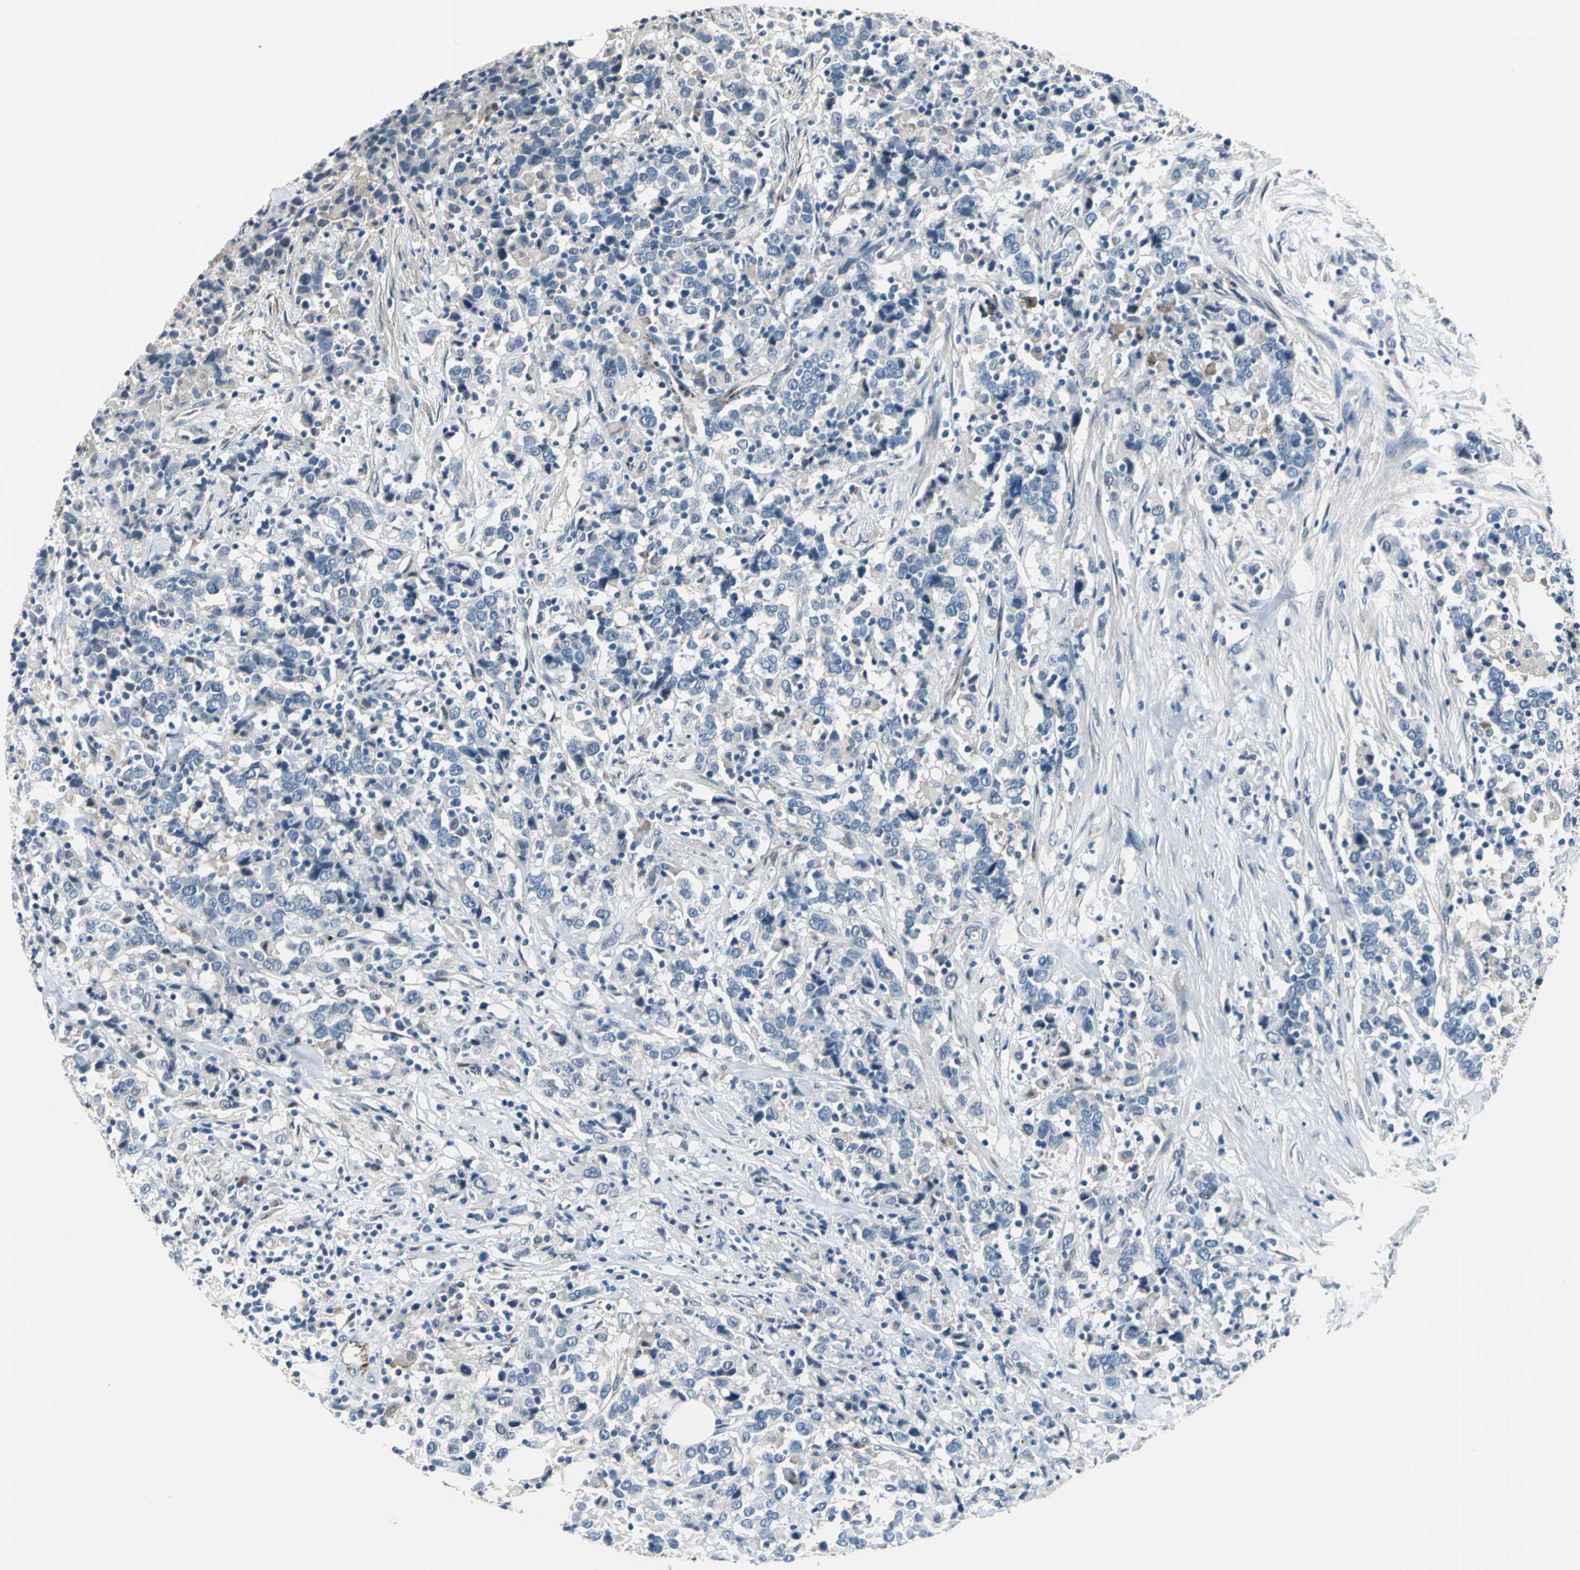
{"staining": {"intensity": "negative", "quantity": "none", "location": "none"}, "tissue": "urothelial cancer", "cell_type": "Tumor cells", "image_type": "cancer", "snomed": [{"axis": "morphology", "description": "Urothelial carcinoma, High grade"}, {"axis": "topography", "description": "Urinary bladder"}], "caption": "The IHC image has no significant expression in tumor cells of urothelial carcinoma (high-grade) tissue.", "gene": "SELP", "patient": {"sex": "male", "age": 61}}